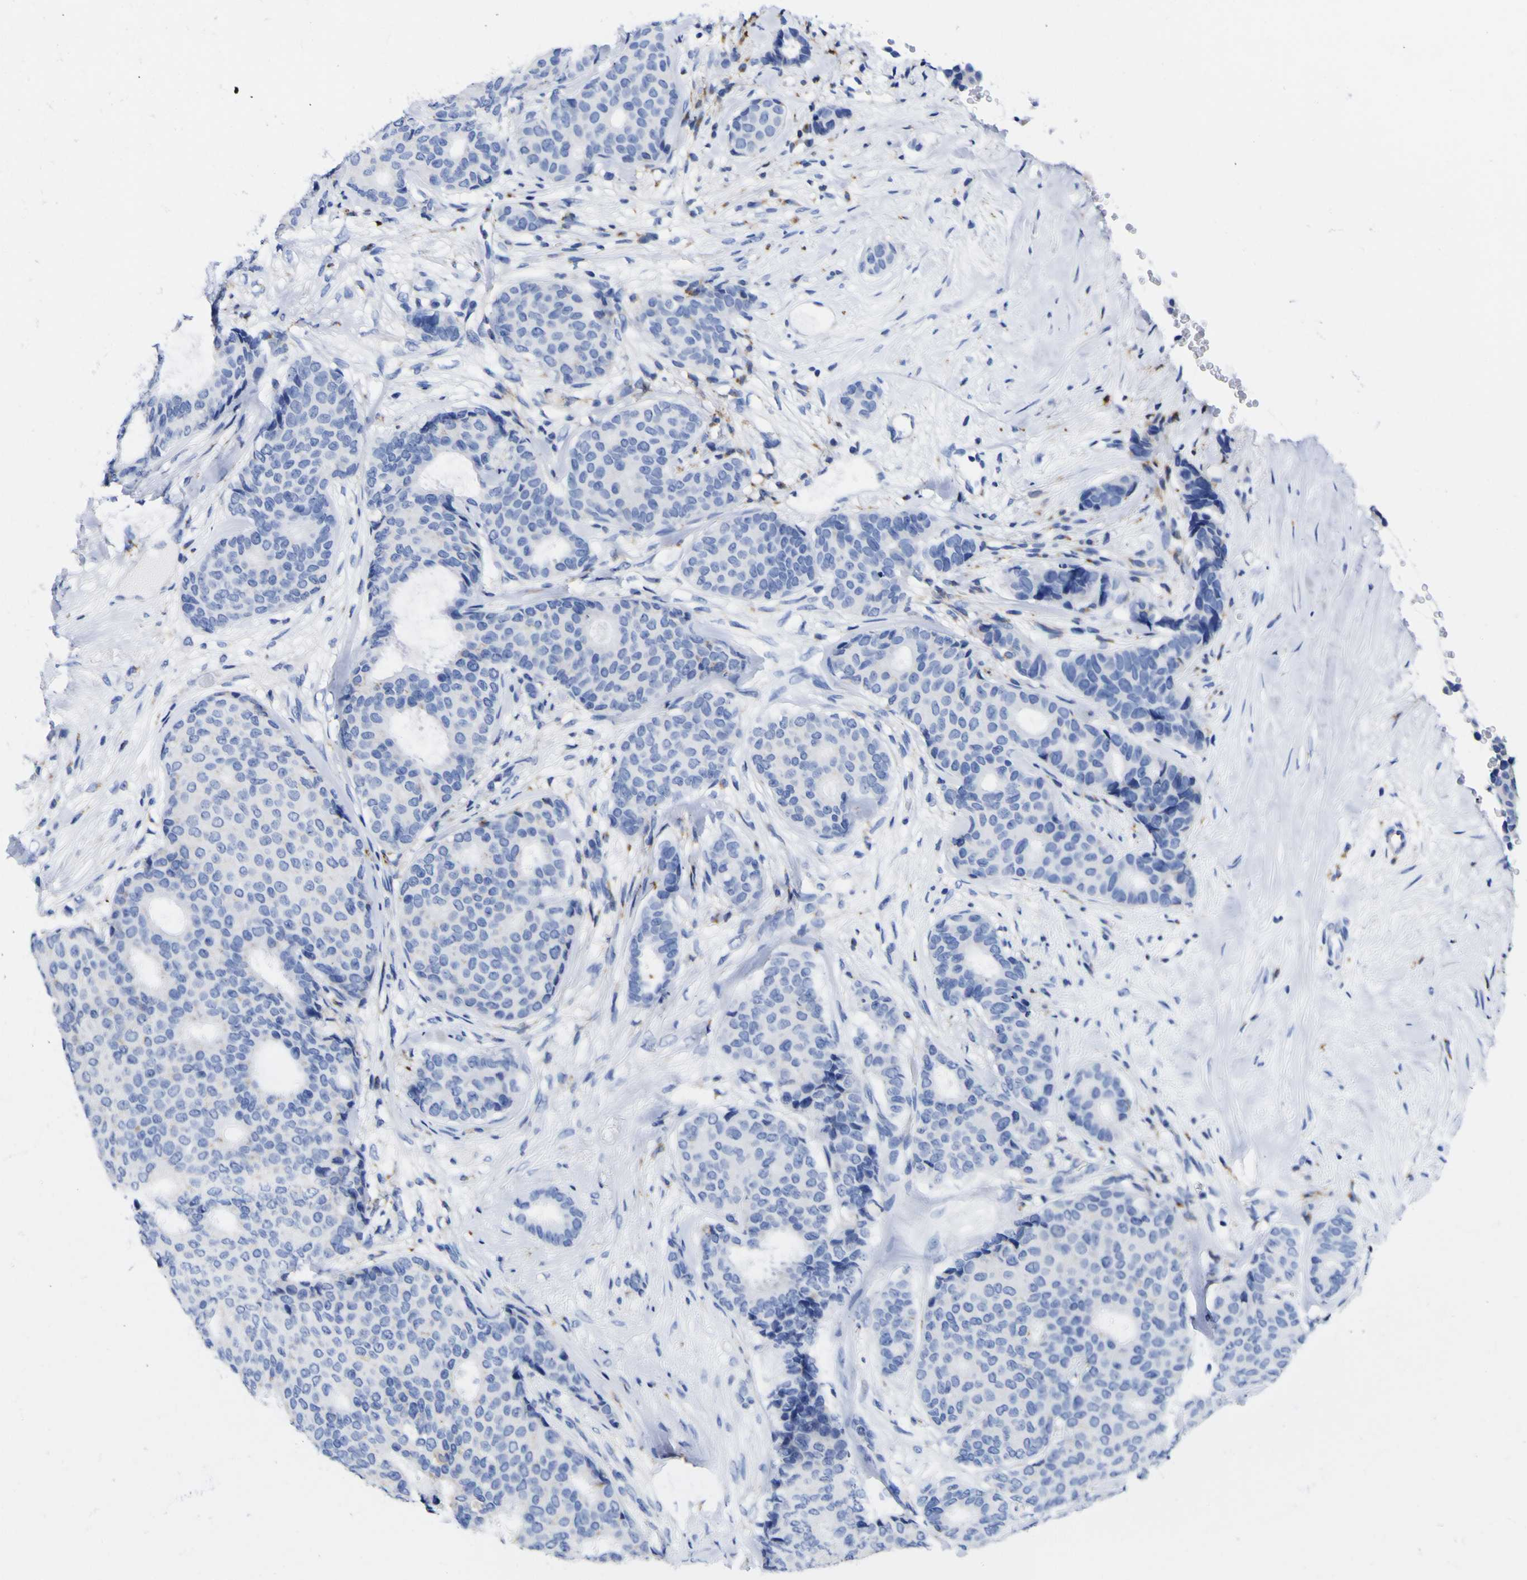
{"staining": {"intensity": "negative", "quantity": "none", "location": "none"}, "tissue": "breast cancer", "cell_type": "Tumor cells", "image_type": "cancer", "snomed": [{"axis": "morphology", "description": "Duct carcinoma"}, {"axis": "topography", "description": "Breast"}], "caption": "An IHC histopathology image of breast invasive ductal carcinoma is shown. There is no staining in tumor cells of breast invasive ductal carcinoma.", "gene": "HLA-DQA1", "patient": {"sex": "female", "age": 75}}